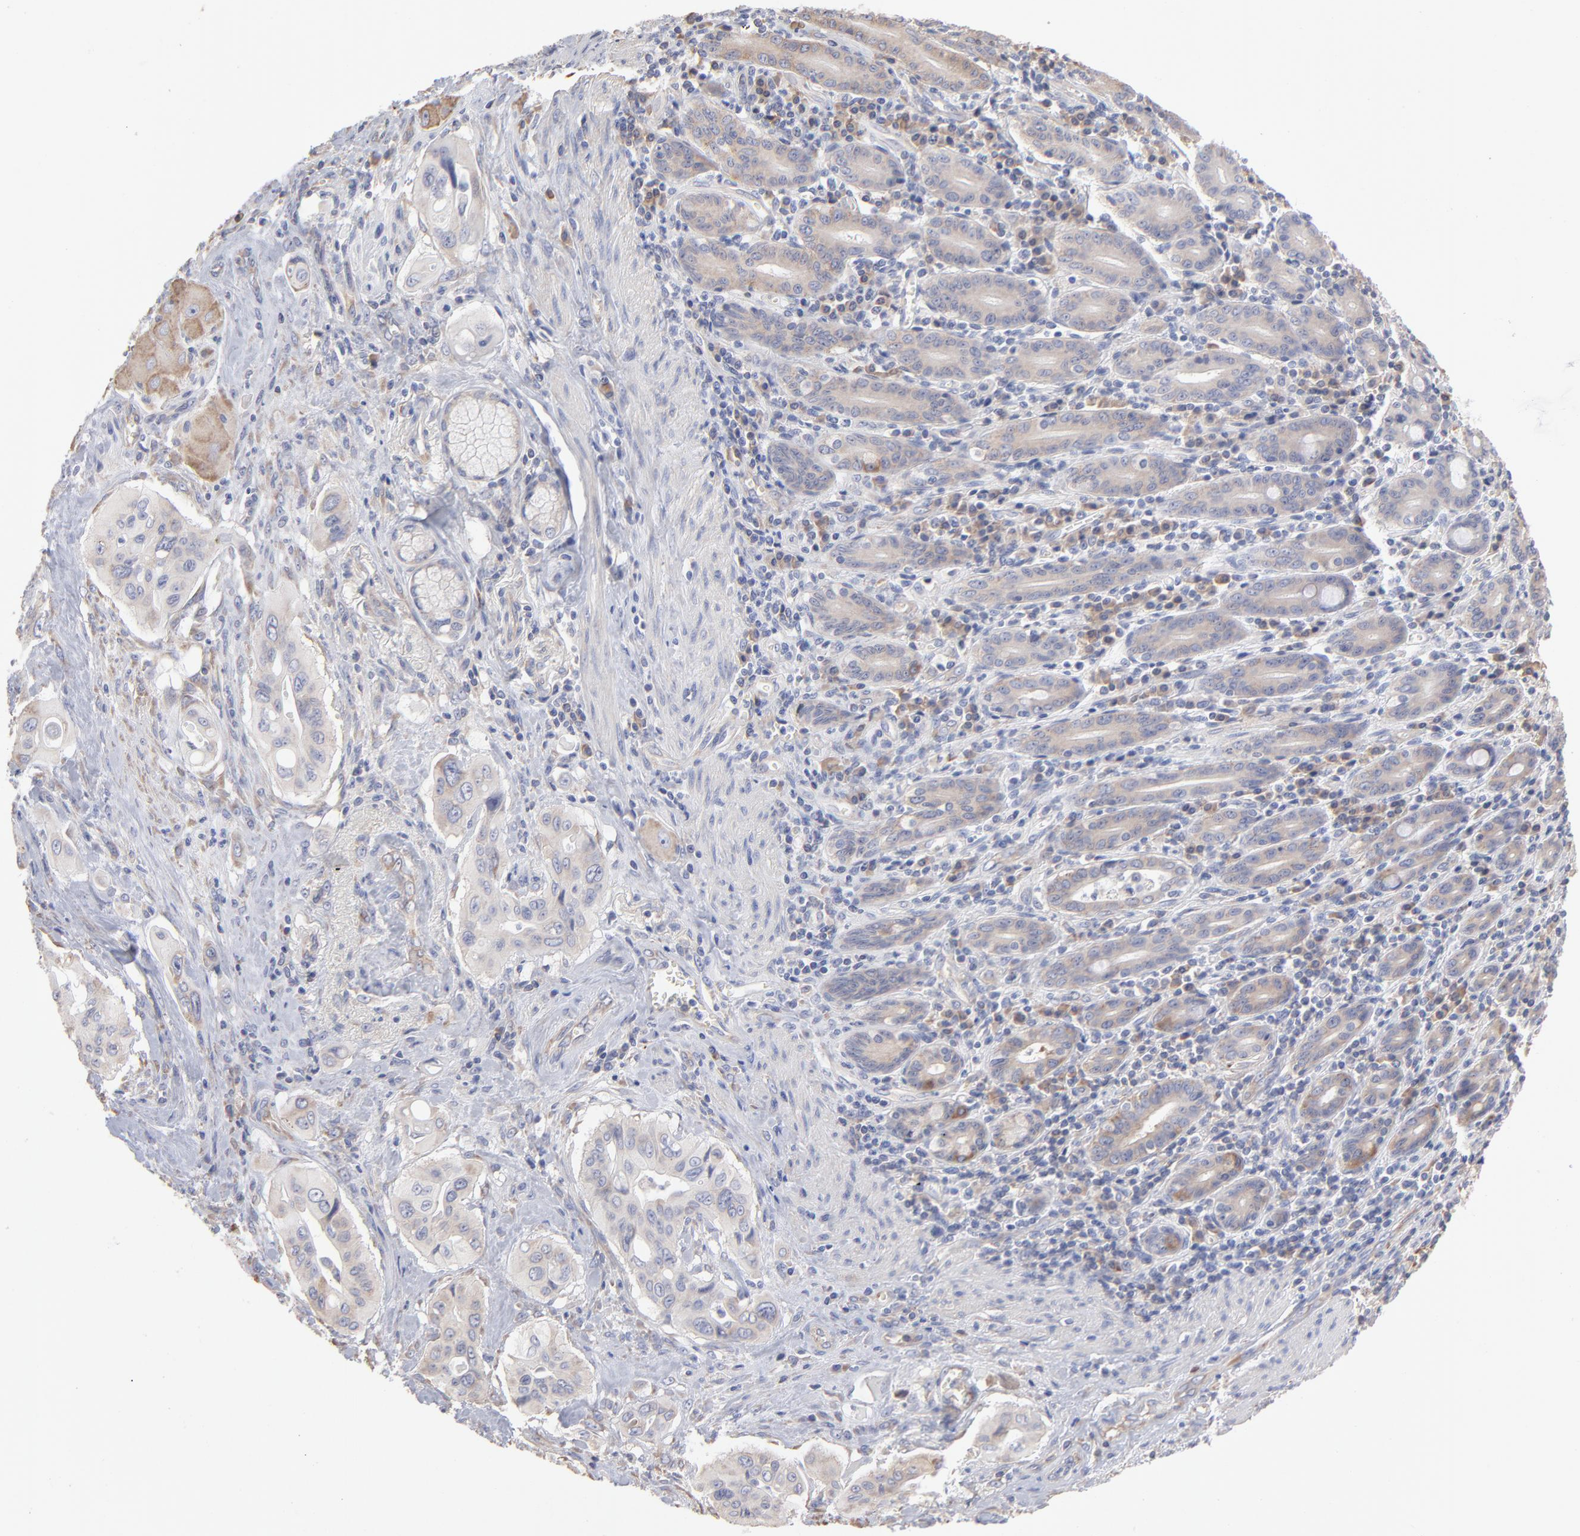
{"staining": {"intensity": "weak", "quantity": "<25%", "location": "cytoplasmic/membranous"}, "tissue": "pancreatic cancer", "cell_type": "Tumor cells", "image_type": "cancer", "snomed": [{"axis": "morphology", "description": "Adenocarcinoma, NOS"}, {"axis": "topography", "description": "Pancreas"}], "caption": "The photomicrograph demonstrates no significant staining in tumor cells of pancreatic cancer.", "gene": "RPL3", "patient": {"sex": "male", "age": 77}}